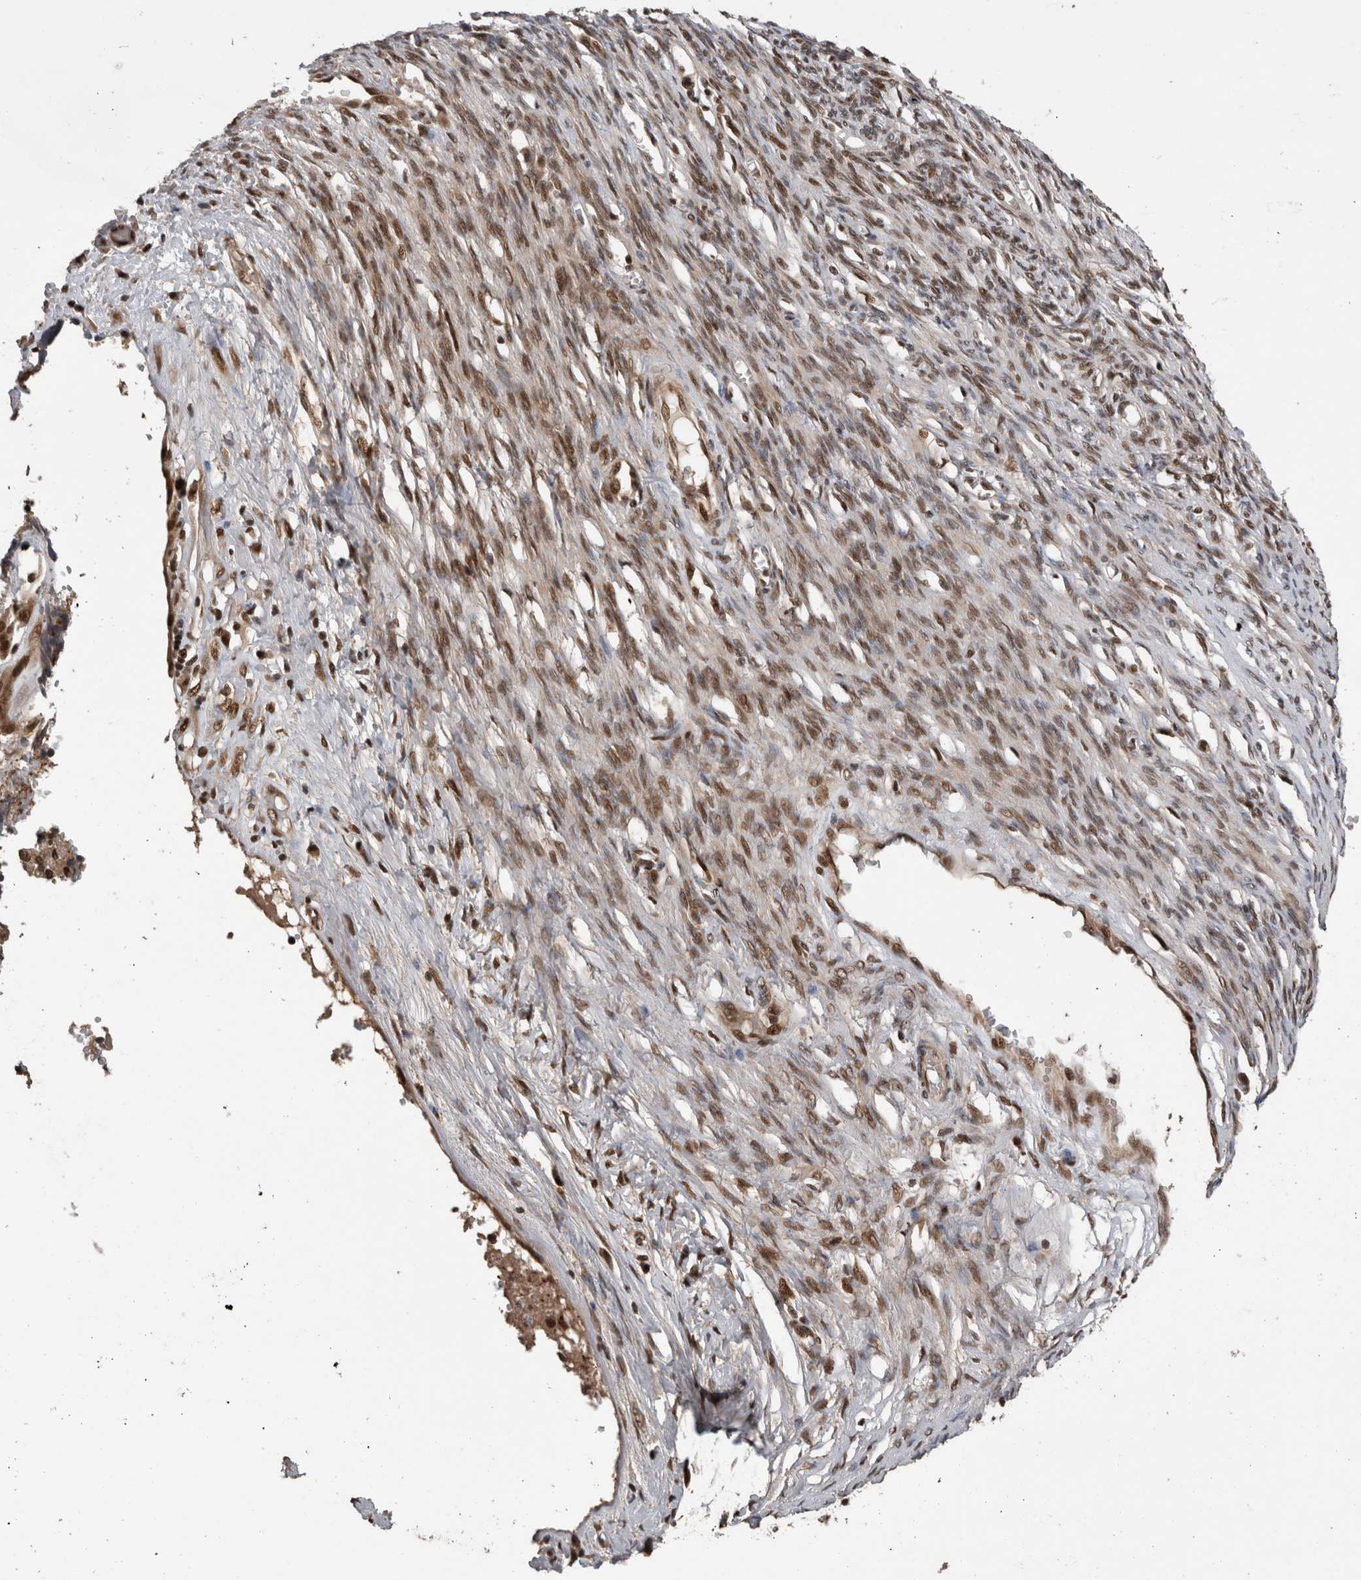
{"staining": {"intensity": "moderate", "quantity": ">75%", "location": "nuclear"}, "tissue": "ovarian cancer", "cell_type": "Tumor cells", "image_type": "cancer", "snomed": [{"axis": "morphology", "description": "Cystadenocarcinoma, serous, NOS"}, {"axis": "topography", "description": "Ovary"}], "caption": "Immunohistochemical staining of serous cystadenocarcinoma (ovarian) exhibits medium levels of moderate nuclear staining in approximately >75% of tumor cells. The staining was performed using DAB to visualize the protein expression in brown, while the nuclei were stained in blue with hematoxylin (Magnification: 20x).", "gene": "CPSF2", "patient": {"sex": "female", "age": 44}}